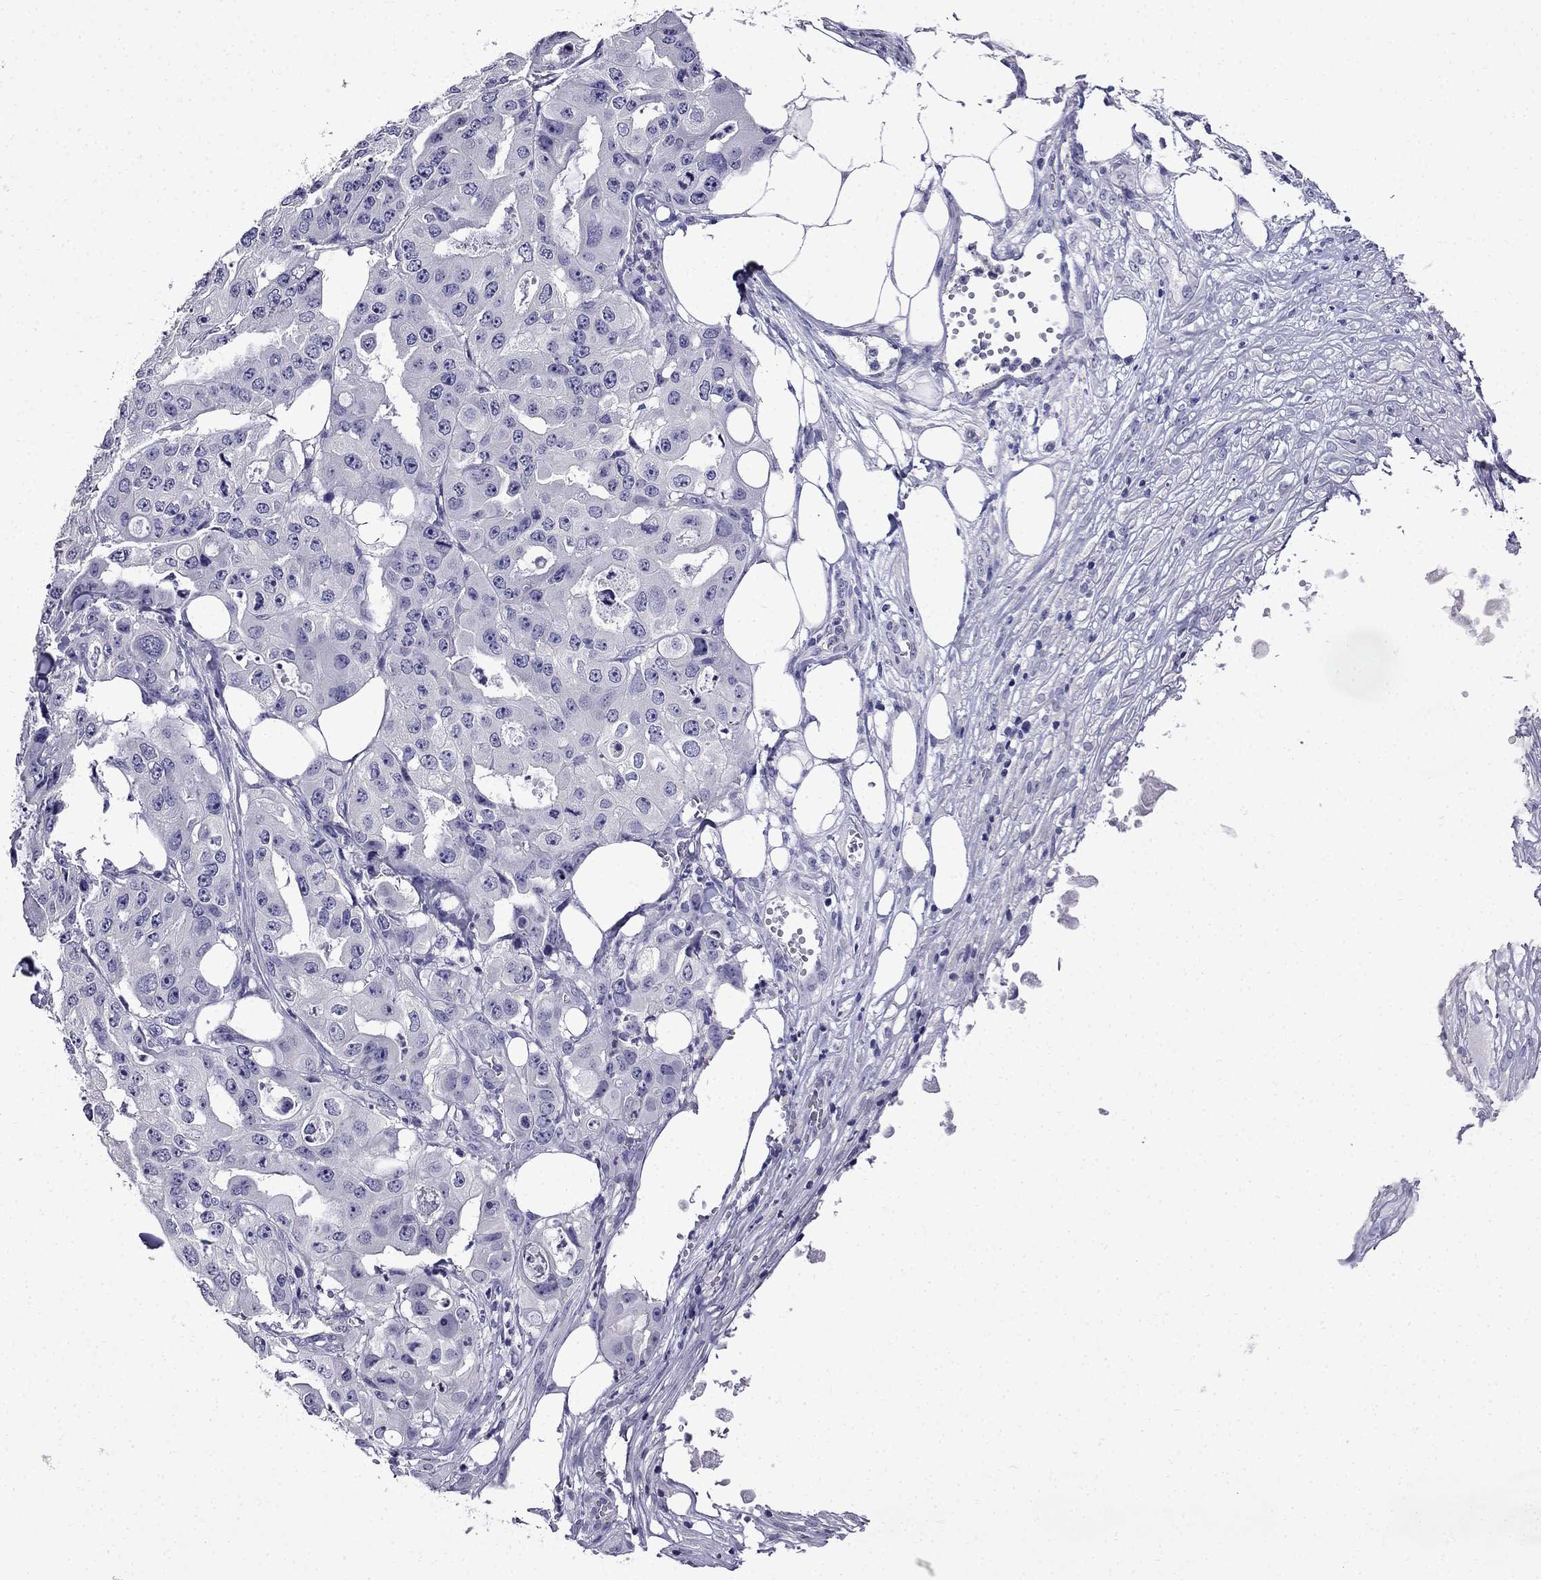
{"staining": {"intensity": "negative", "quantity": "none", "location": "none"}, "tissue": "ovarian cancer", "cell_type": "Tumor cells", "image_type": "cancer", "snomed": [{"axis": "morphology", "description": "Cystadenocarcinoma, serous, NOS"}, {"axis": "topography", "description": "Ovary"}], "caption": "DAB (3,3'-diaminobenzidine) immunohistochemical staining of ovarian cancer (serous cystadenocarcinoma) demonstrates no significant staining in tumor cells.", "gene": "DNAH17", "patient": {"sex": "female", "age": 56}}